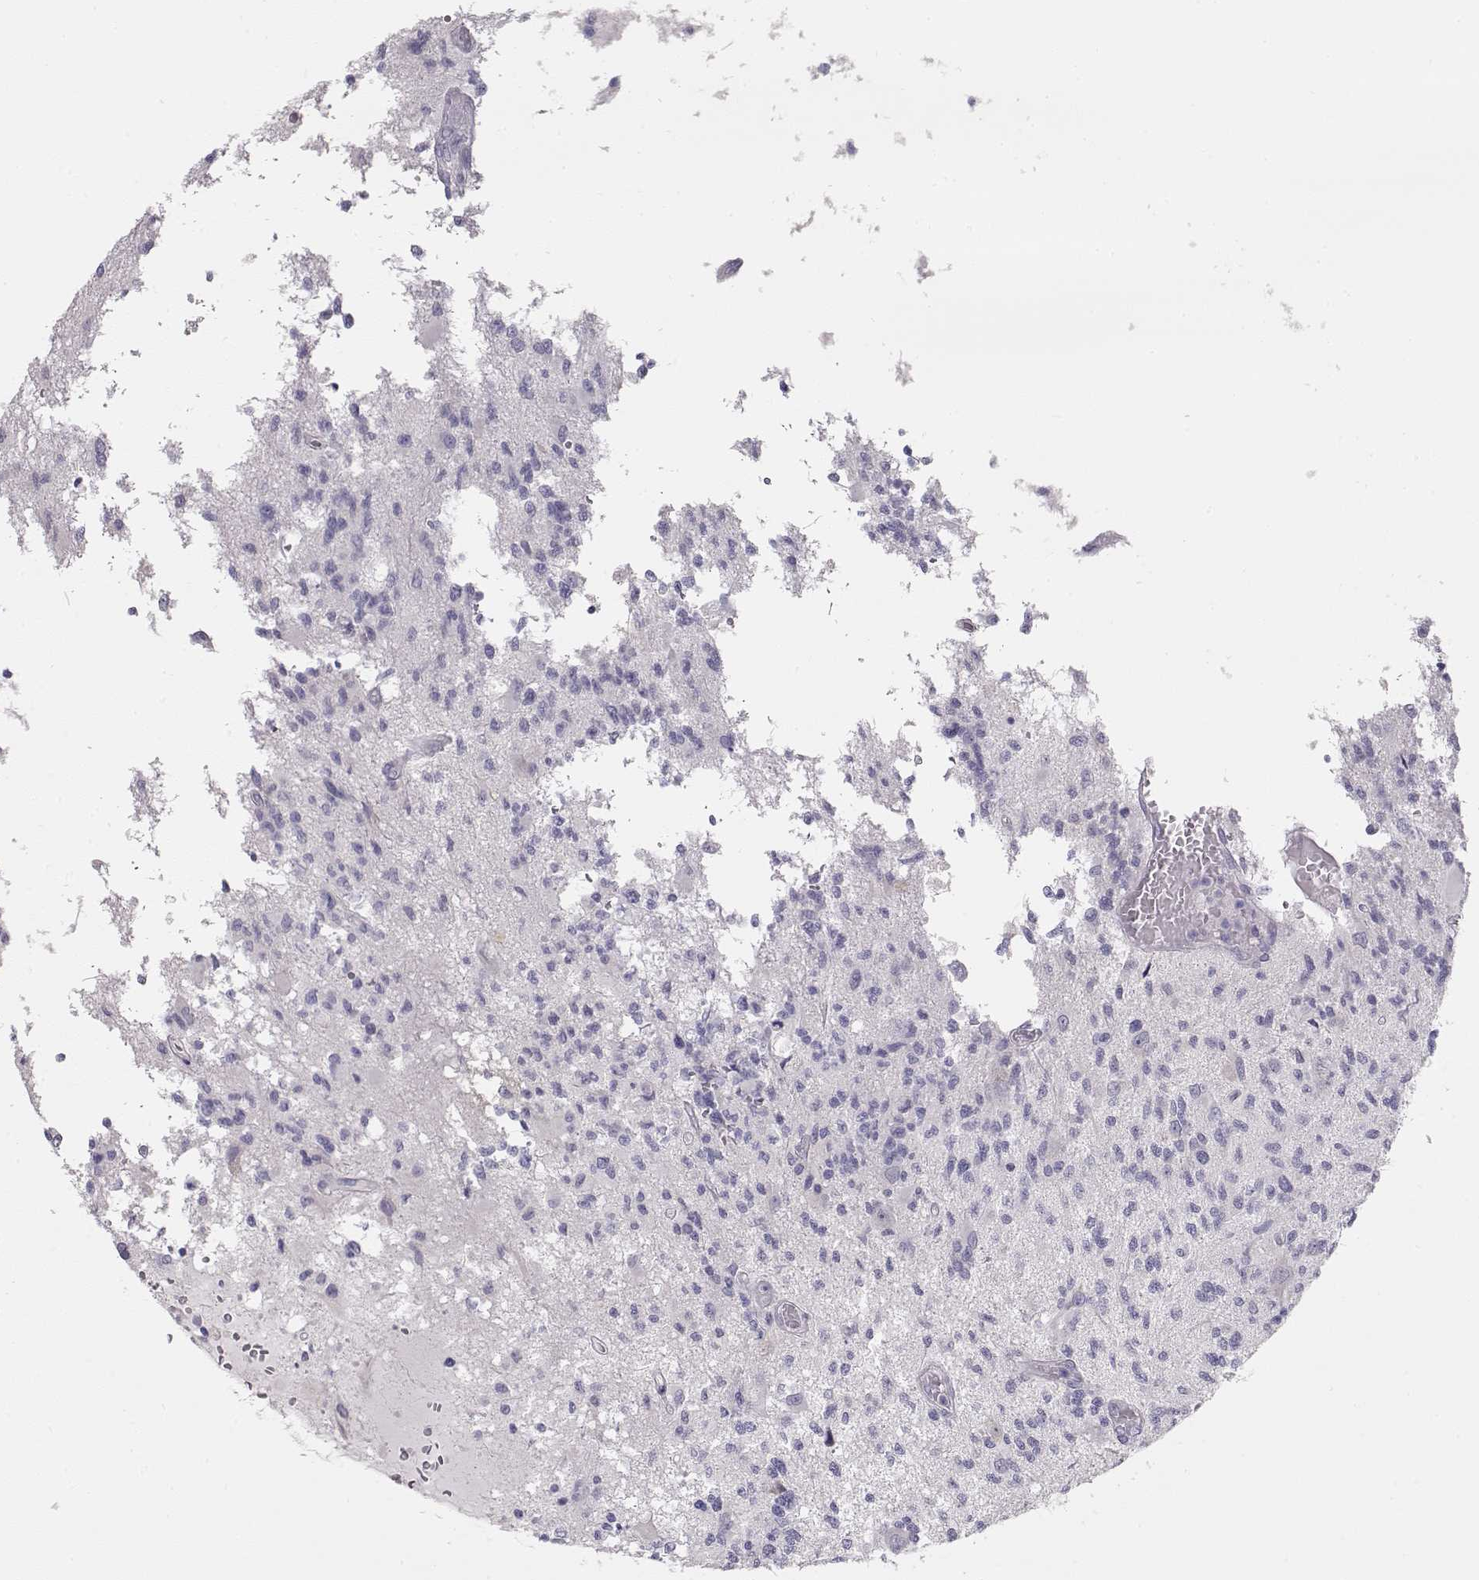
{"staining": {"intensity": "negative", "quantity": "none", "location": "none"}, "tissue": "glioma", "cell_type": "Tumor cells", "image_type": "cancer", "snomed": [{"axis": "morphology", "description": "Glioma, malignant, High grade"}, {"axis": "topography", "description": "Brain"}], "caption": "Malignant glioma (high-grade) stained for a protein using immunohistochemistry (IHC) shows no positivity tumor cells.", "gene": "GLIPR1L2", "patient": {"sex": "female", "age": 63}}